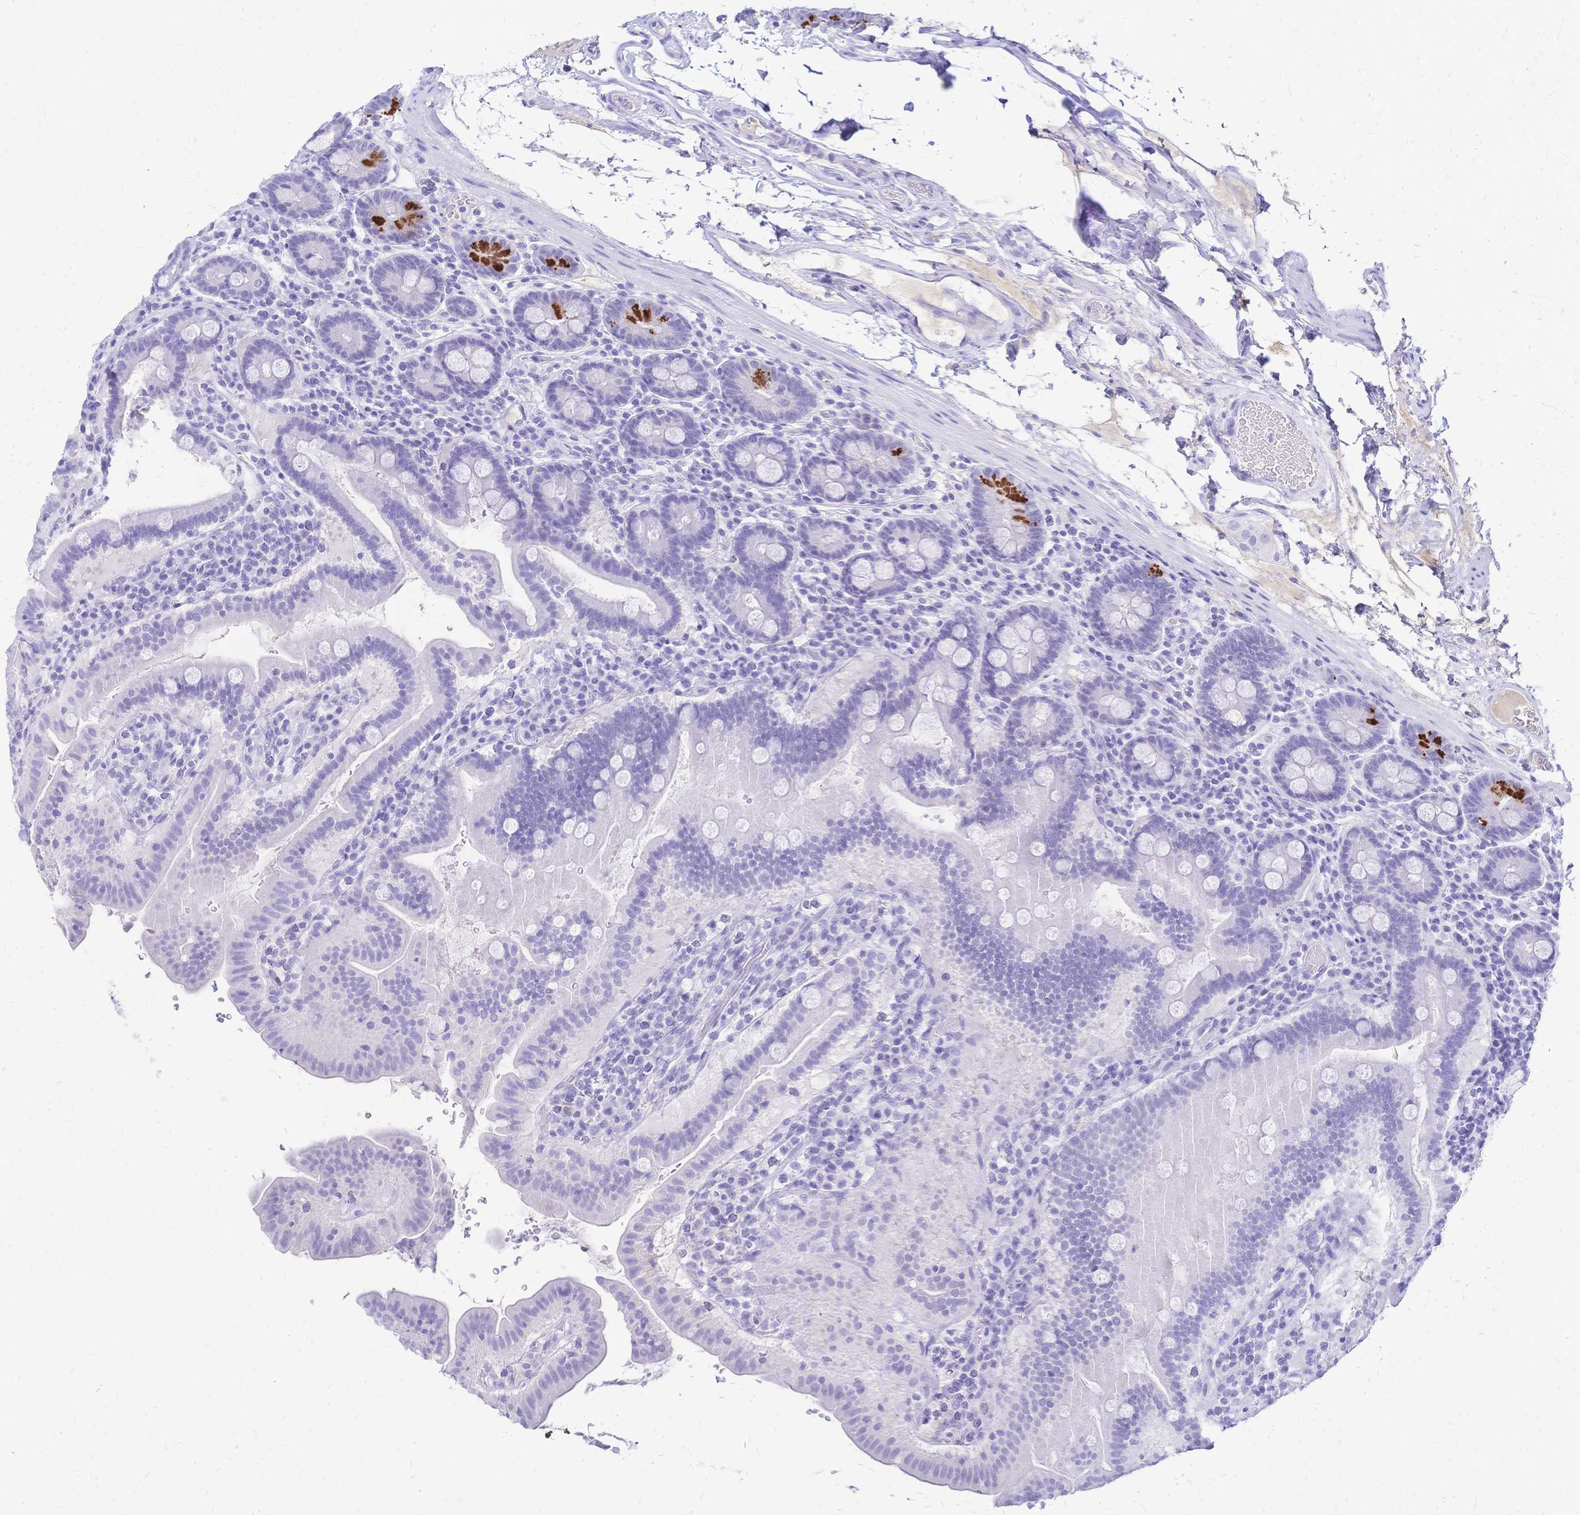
{"staining": {"intensity": "strong", "quantity": "<25%", "location": "cytoplasmic/membranous"}, "tissue": "small intestine", "cell_type": "Glandular cells", "image_type": "normal", "snomed": [{"axis": "morphology", "description": "Normal tissue, NOS"}, {"axis": "topography", "description": "Small intestine"}], "caption": "IHC (DAB) staining of benign human small intestine demonstrates strong cytoplasmic/membranous protein positivity in approximately <25% of glandular cells.", "gene": "FA2H", "patient": {"sex": "male", "age": 26}}